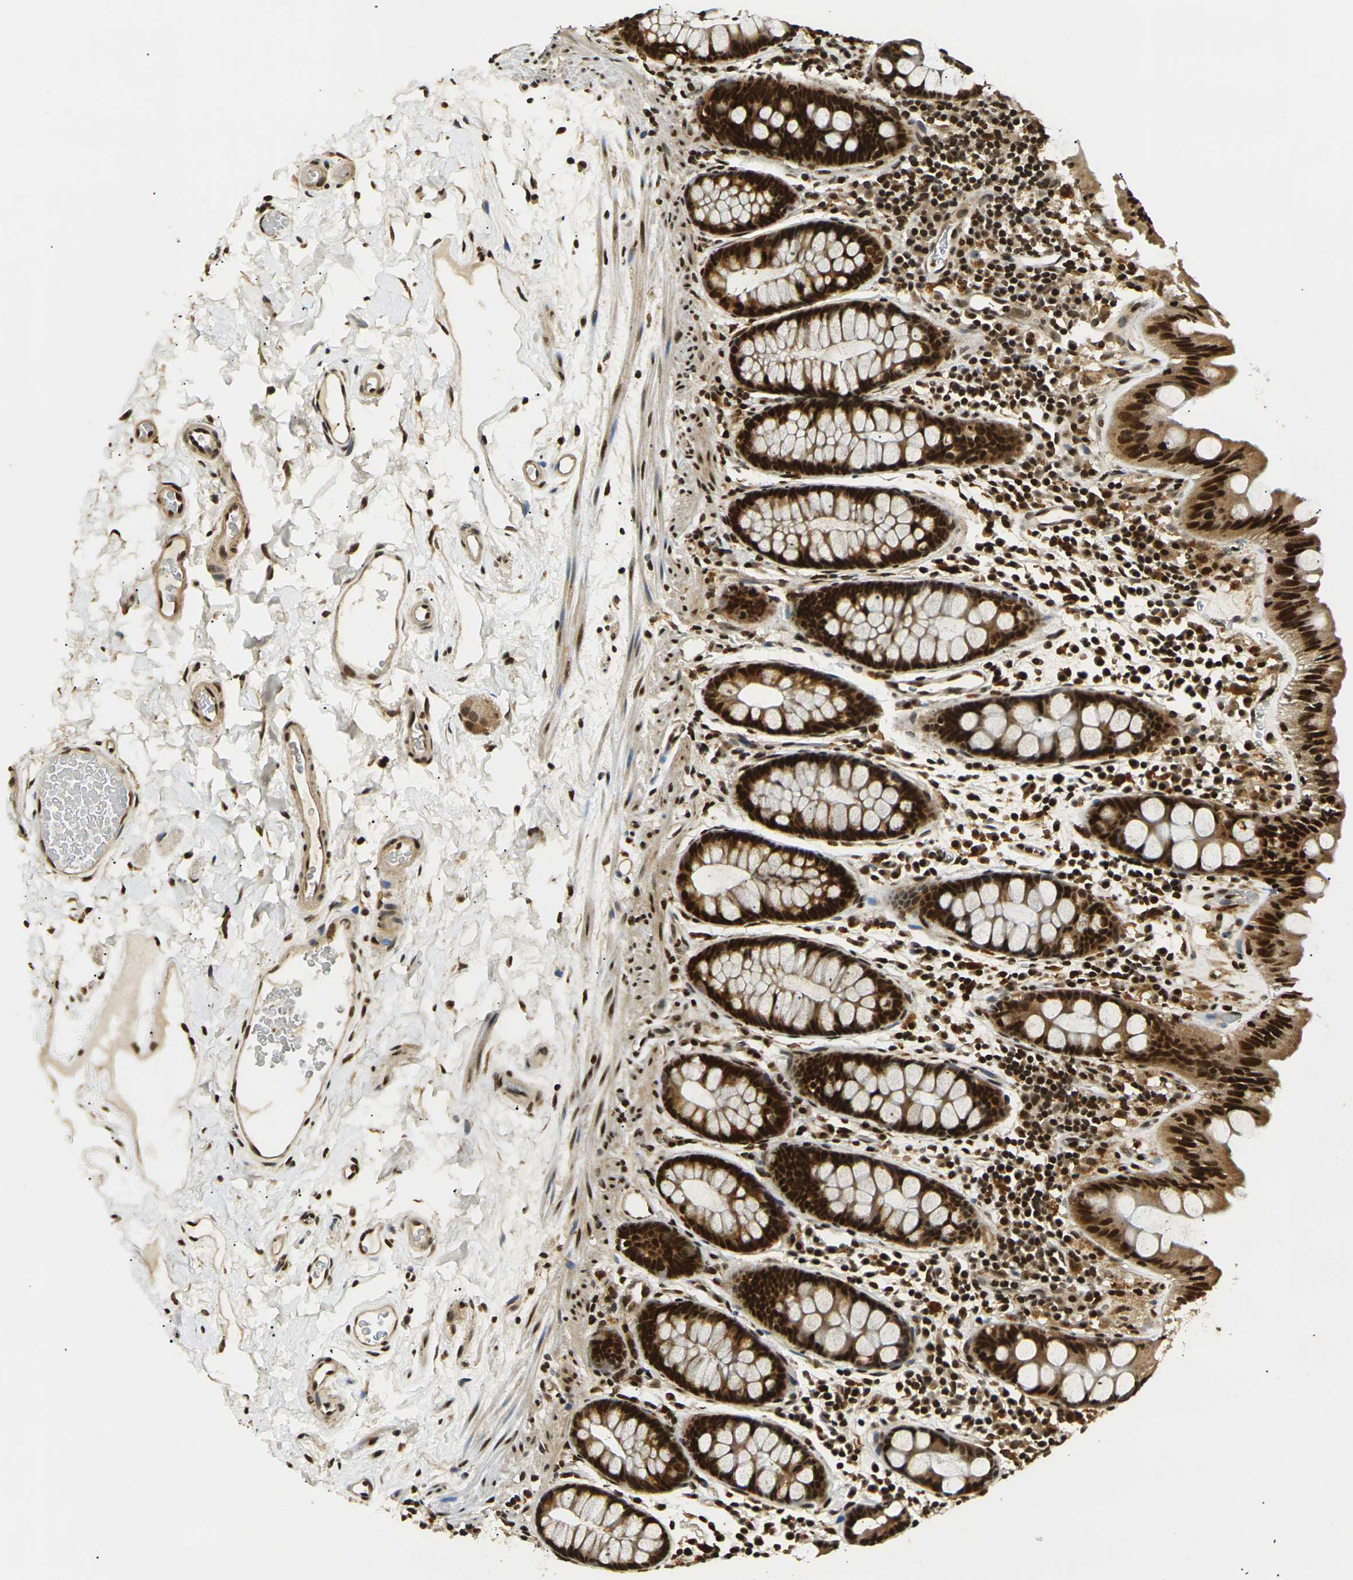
{"staining": {"intensity": "strong", "quantity": ">75%", "location": "cytoplasmic/membranous,nuclear"}, "tissue": "colon", "cell_type": "Endothelial cells", "image_type": "normal", "snomed": [{"axis": "morphology", "description": "Normal tissue, NOS"}, {"axis": "topography", "description": "Colon"}], "caption": "Immunohistochemical staining of normal colon reveals >75% levels of strong cytoplasmic/membranous,nuclear protein staining in about >75% of endothelial cells.", "gene": "ACTL6A", "patient": {"sex": "female", "age": 80}}